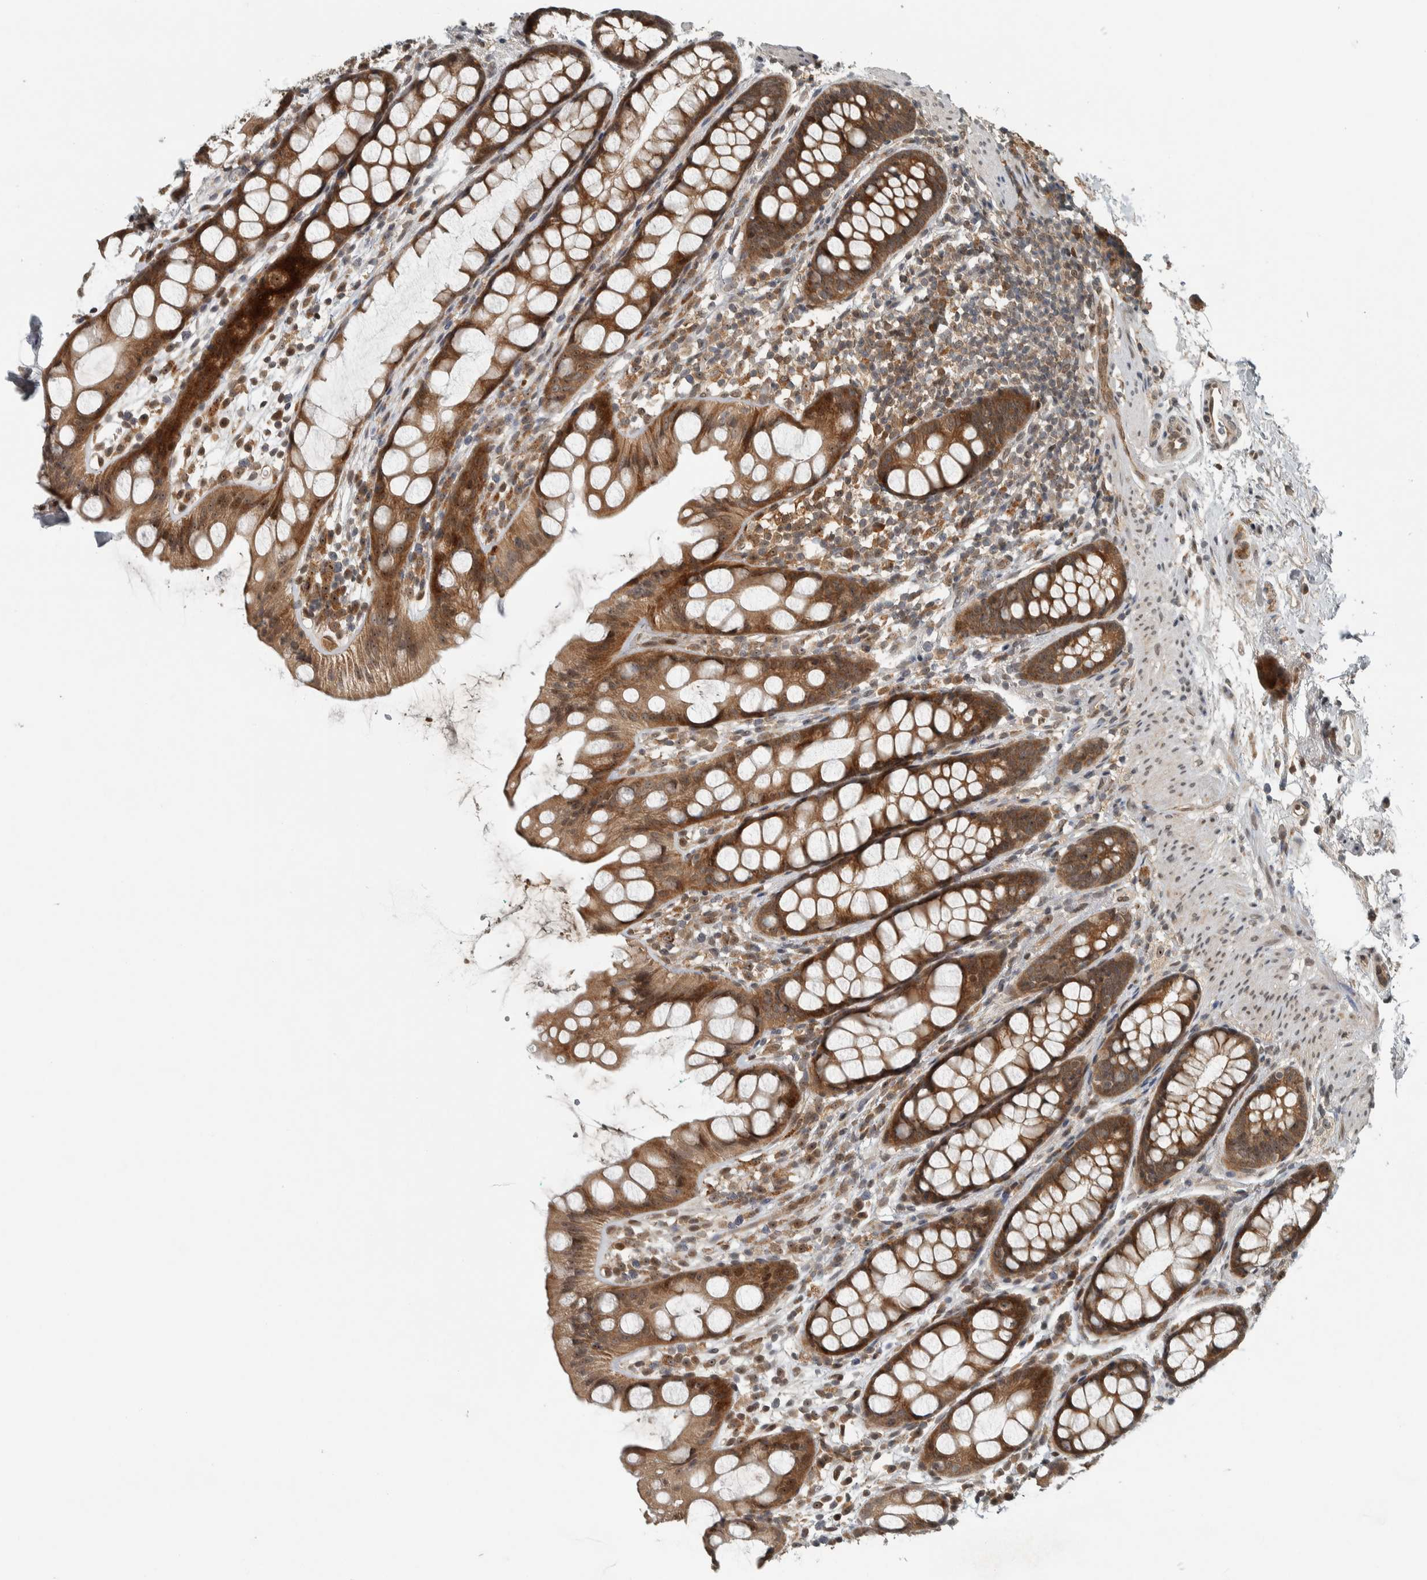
{"staining": {"intensity": "moderate", "quantity": ">75%", "location": "cytoplasmic/membranous,nuclear"}, "tissue": "rectum", "cell_type": "Glandular cells", "image_type": "normal", "snomed": [{"axis": "morphology", "description": "Normal tissue, NOS"}, {"axis": "topography", "description": "Rectum"}], "caption": "Moderate cytoplasmic/membranous,nuclear expression is seen in about >75% of glandular cells in unremarkable rectum. (IHC, brightfield microscopy, high magnification).", "gene": "XPO5", "patient": {"sex": "female", "age": 65}}